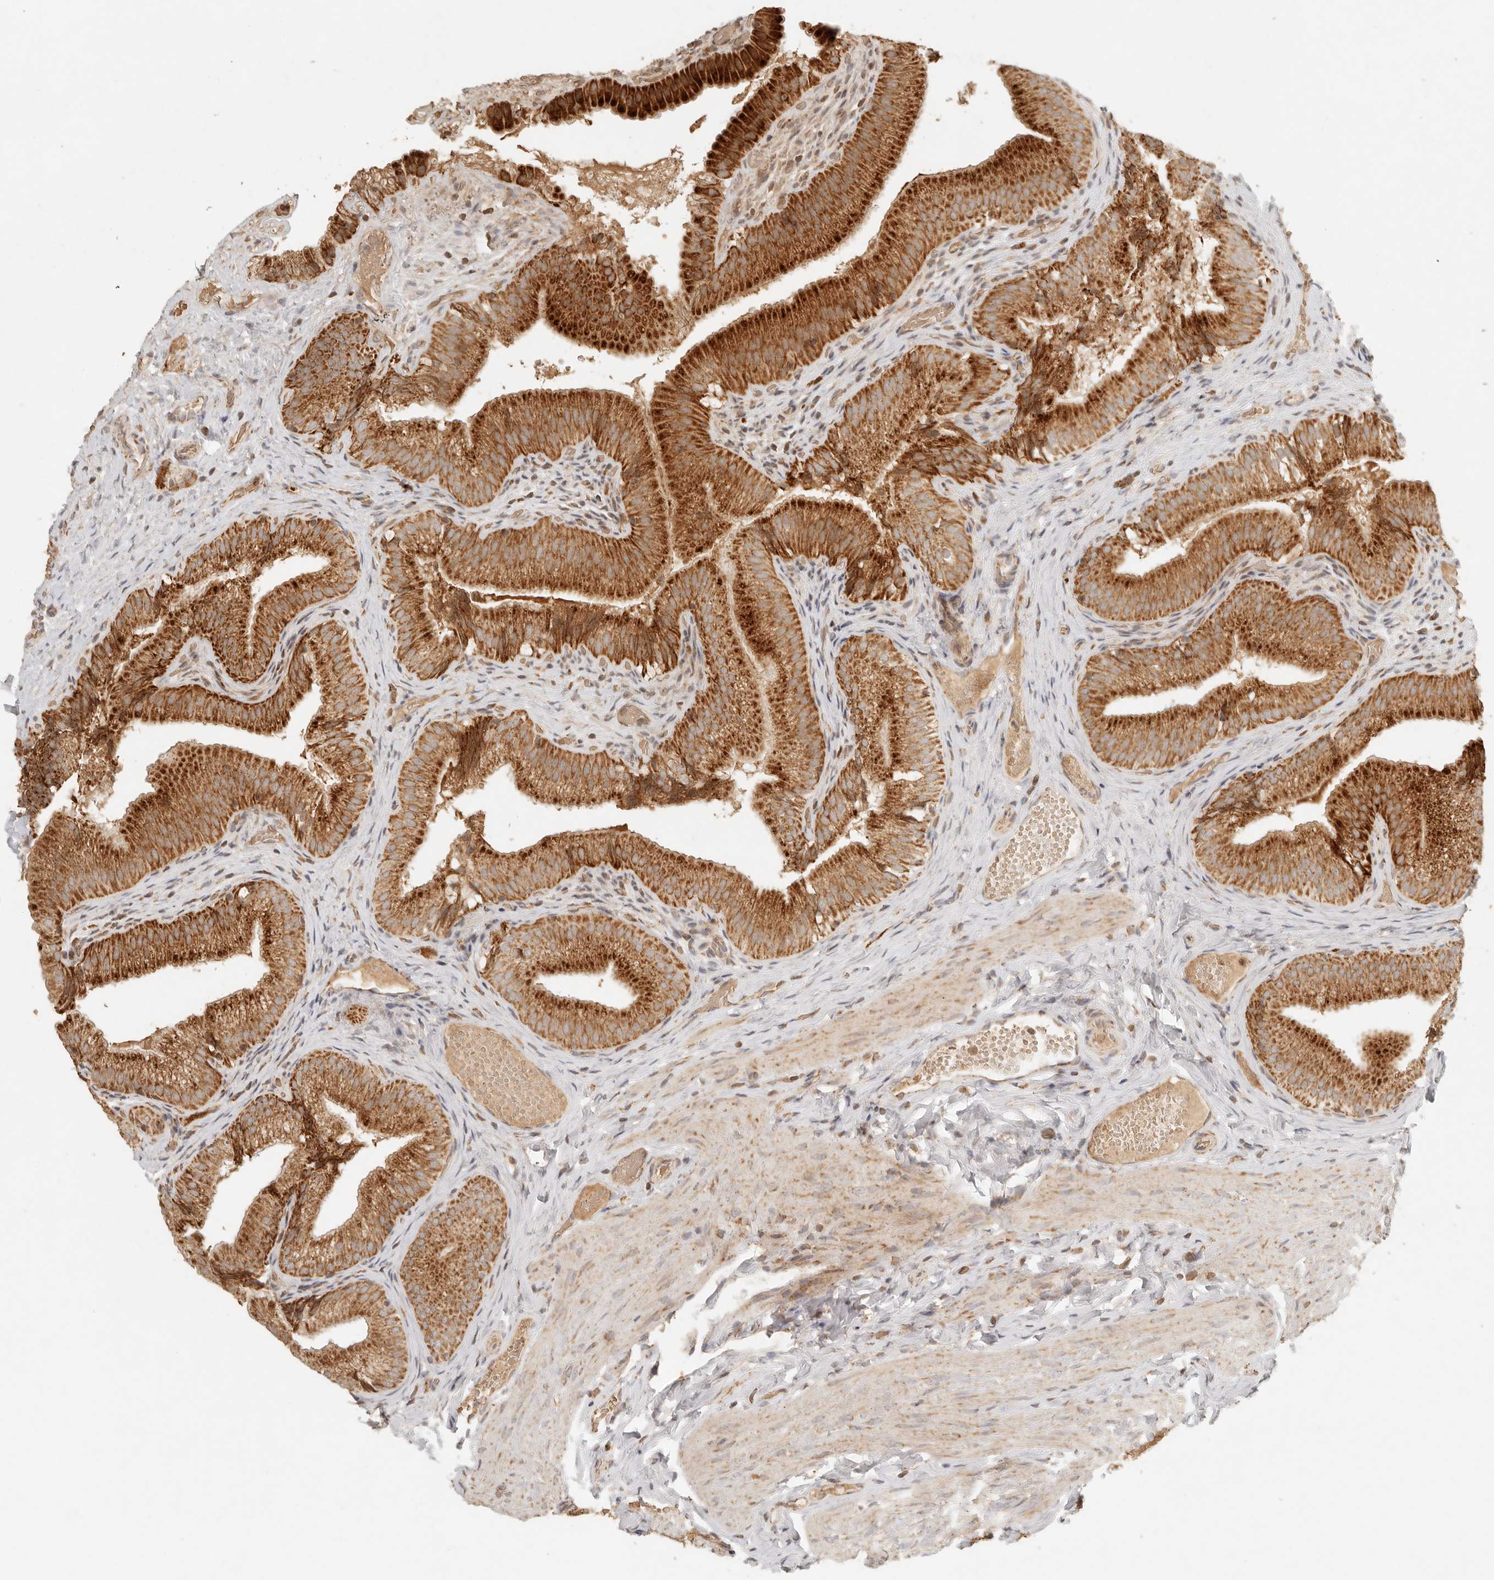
{"staining": {"intensity": "strong", "quantity": ">75%", "location": "cytoplasmic/membranous"}, "tissue": "gallbladder", "cell_type": "Glandular cells", "image_type": "normal", "snomed": [{"axis": "morphology", "description": "Normal tissue, NOS"}, {"axis": "topography", "description": "Gallbladder"}], "caption": "Gallbladder stained with a brown dye displays strong cytoplasmic/membranous positive staining in about >75% of glandular cells.", "gene": "MRPL55", "patient": {"sex": "female", "age": 30}}